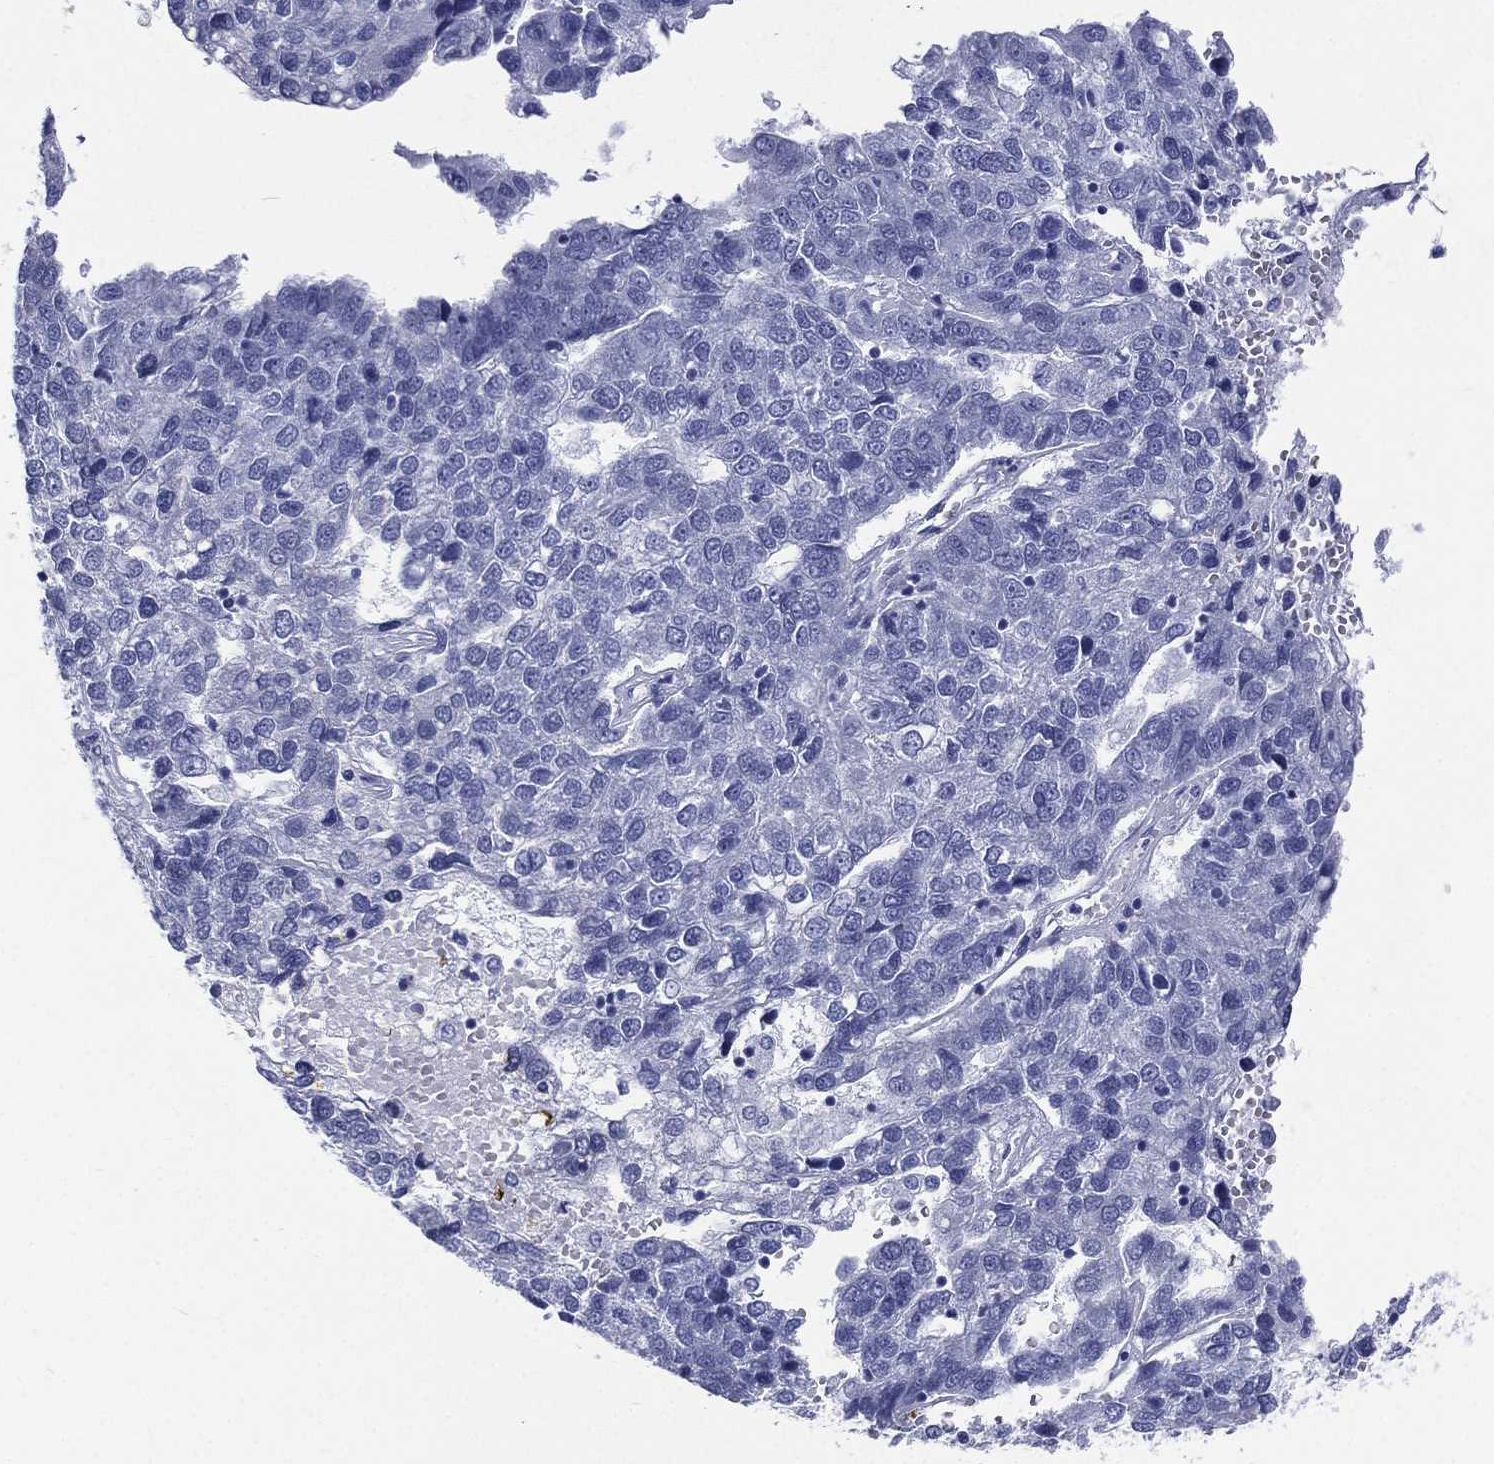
{"staining": {"intensity": "negative", "quantity": "none", "location": "none"}, "tissue": "pancreatic cancer", "cell_type": "Tumor cells", "image_type": "cancer", "snomed": [{"axis": "morphology", "description": "Adenocarcinoma, NOS"}, {"axis": "topography", "description": "Pancreas"}], "caption": "Photomicrograph shows no significant protein positivity in tumor cells of pancreatic cancer.", "gene": "RSPH4A", "patient": {"sex": "female", "age": 61}}